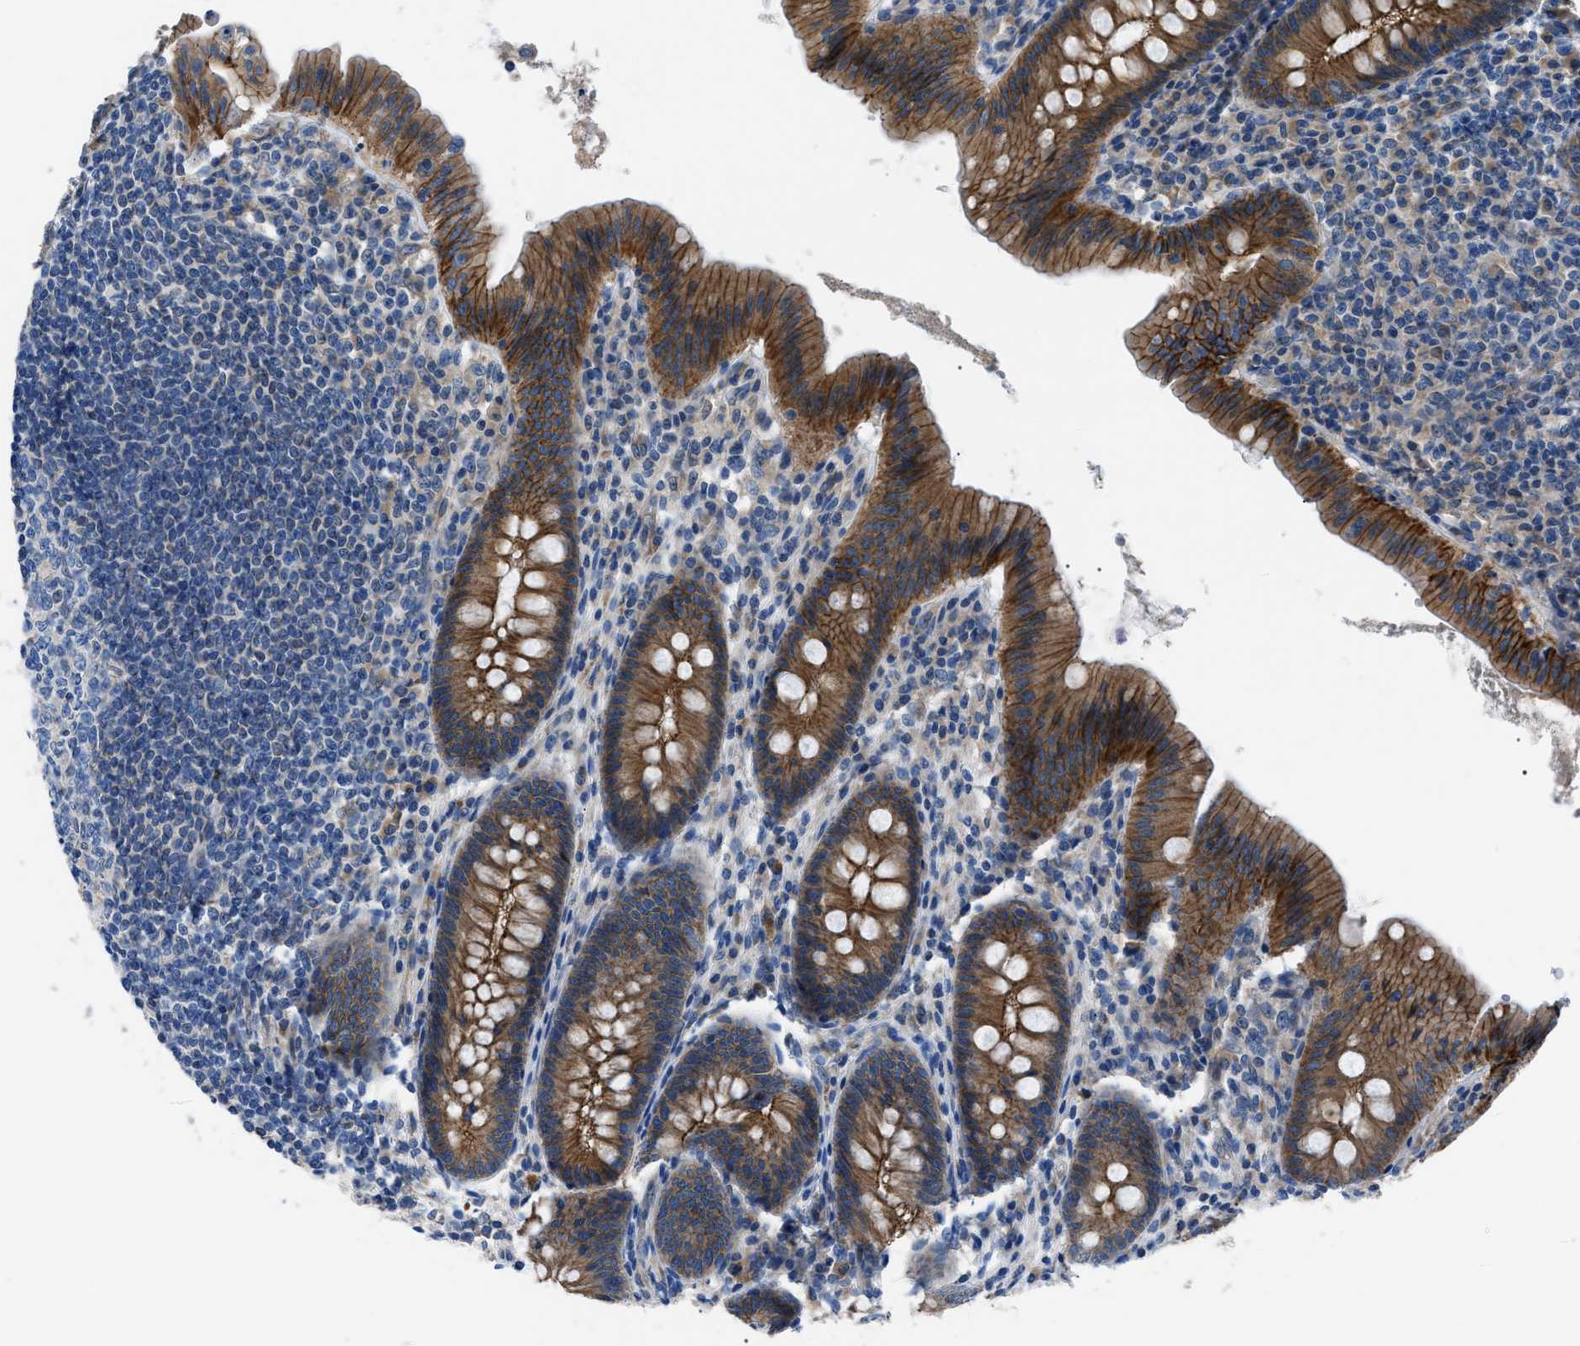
{"staining": {"intensity": "moderate", "quantity": ">75%", "location": "cytoplasmic/membranous"}, "tissue": "appendix", "cell_type": "Glandular cells", "image_type": "normal", "snomed": [{"axis": "morphology", "description": "Normal tissue, NOS"}, {"axis": "topography", "description": "Appendix"}], "caption": "A high-resolution photomicrograph shows immunohistochemistry staining of benign appendix, which displays moderate cytoplasmic/membranous expression in approximately >75% of glandular cells. The protein is shown in brown color, while the nuclei are stained blue.", "gene": "ZDHHC24", "patient": {"sex": "male", "age": 56}}